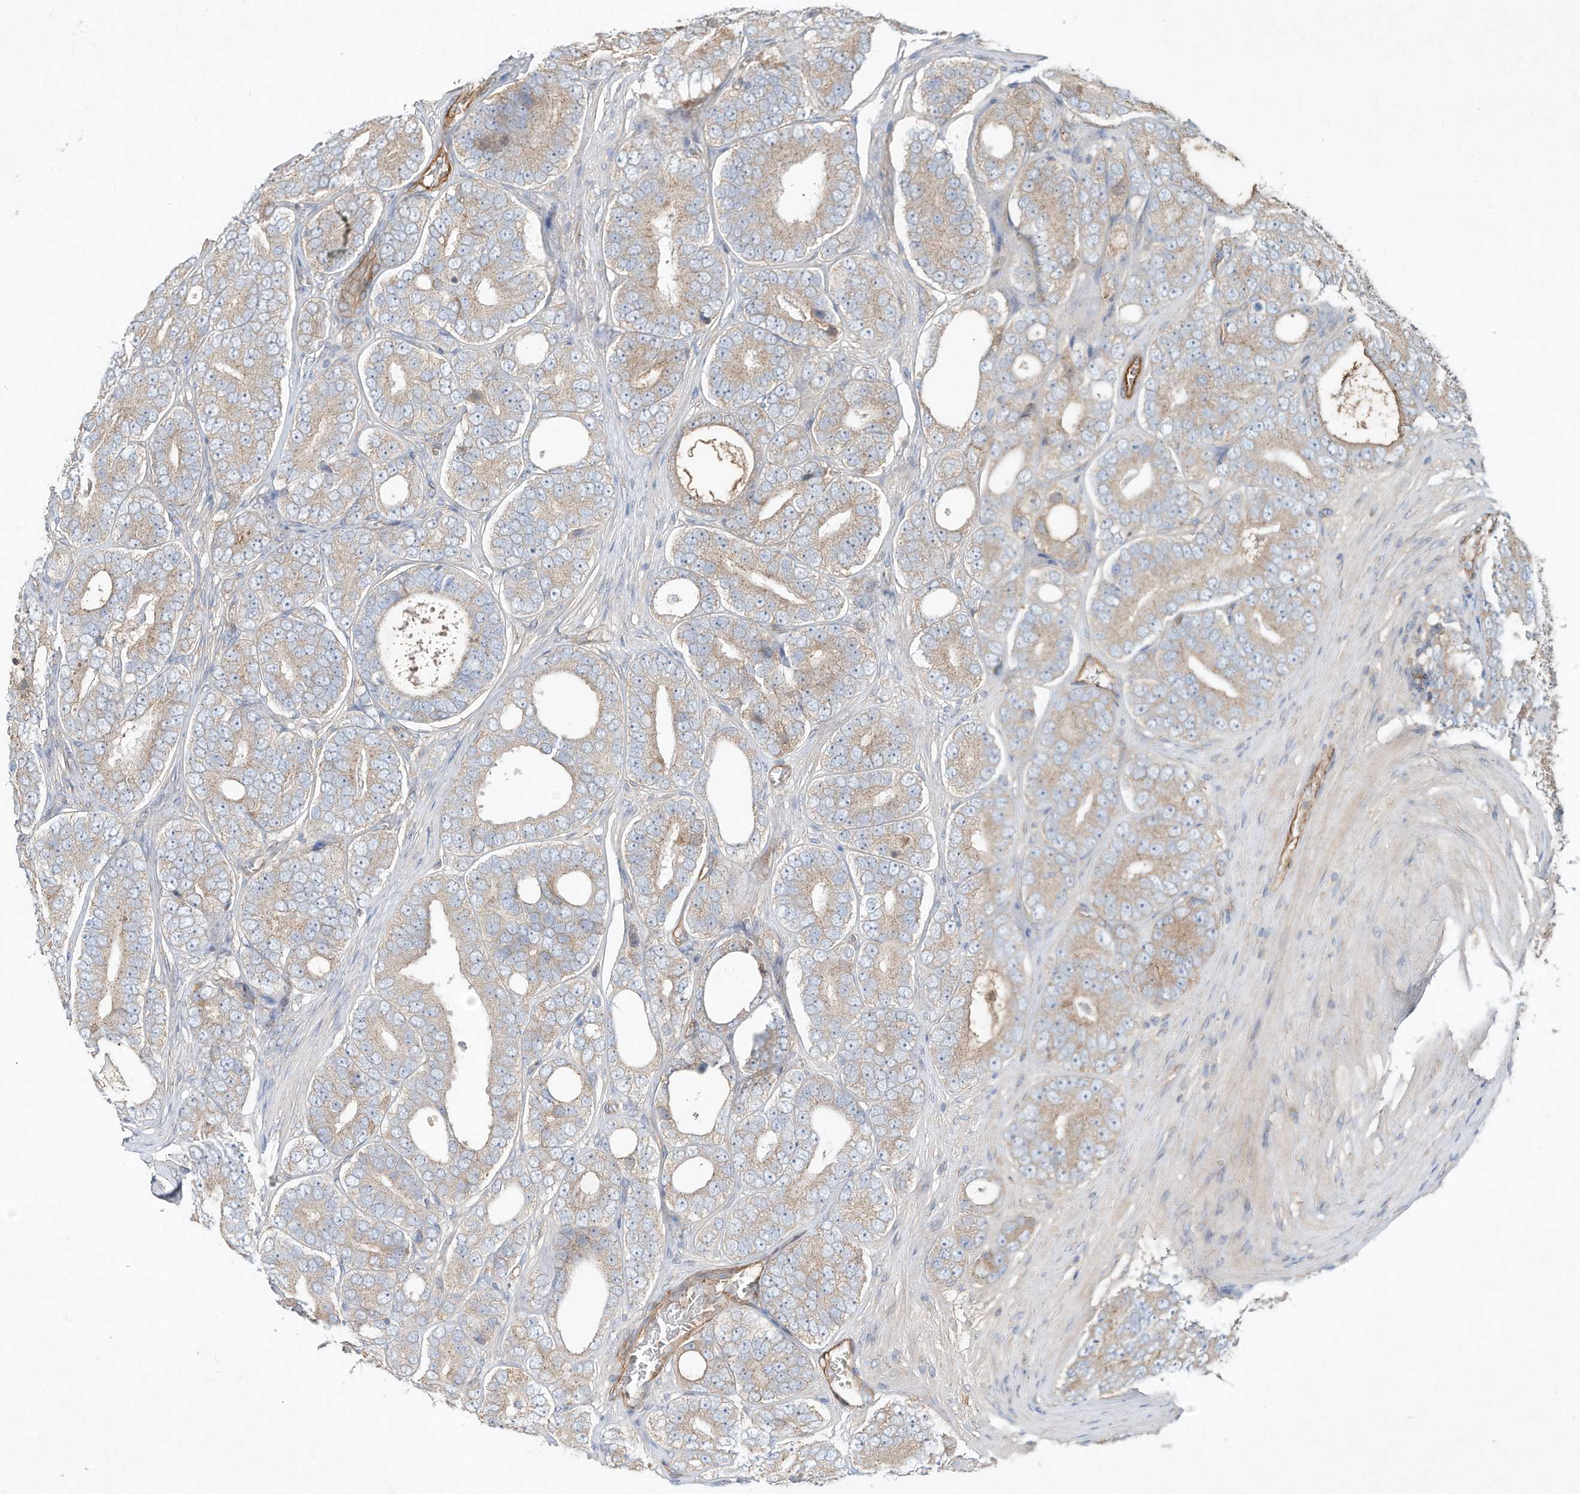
{"staining": {"intensity": "weak", "quantity": "25%-75%", "location": "cytoplasmic/membranous"}, "tissue": "prostate cancer", "cell_type": "Tumor cells", "image_type": "cancer", "snomed": [{"axis": "morphology", "description": "Adenocarcinoma, High grade"}, {"axis": "topography", "description": "Prostate"}], "caption": "Prostate high-grade adenocarcinoma stained with a protein marker displays weak staining in tumor cells.", "gene": "HTR5A", "patient": {"sex": "male", "age": 56}}